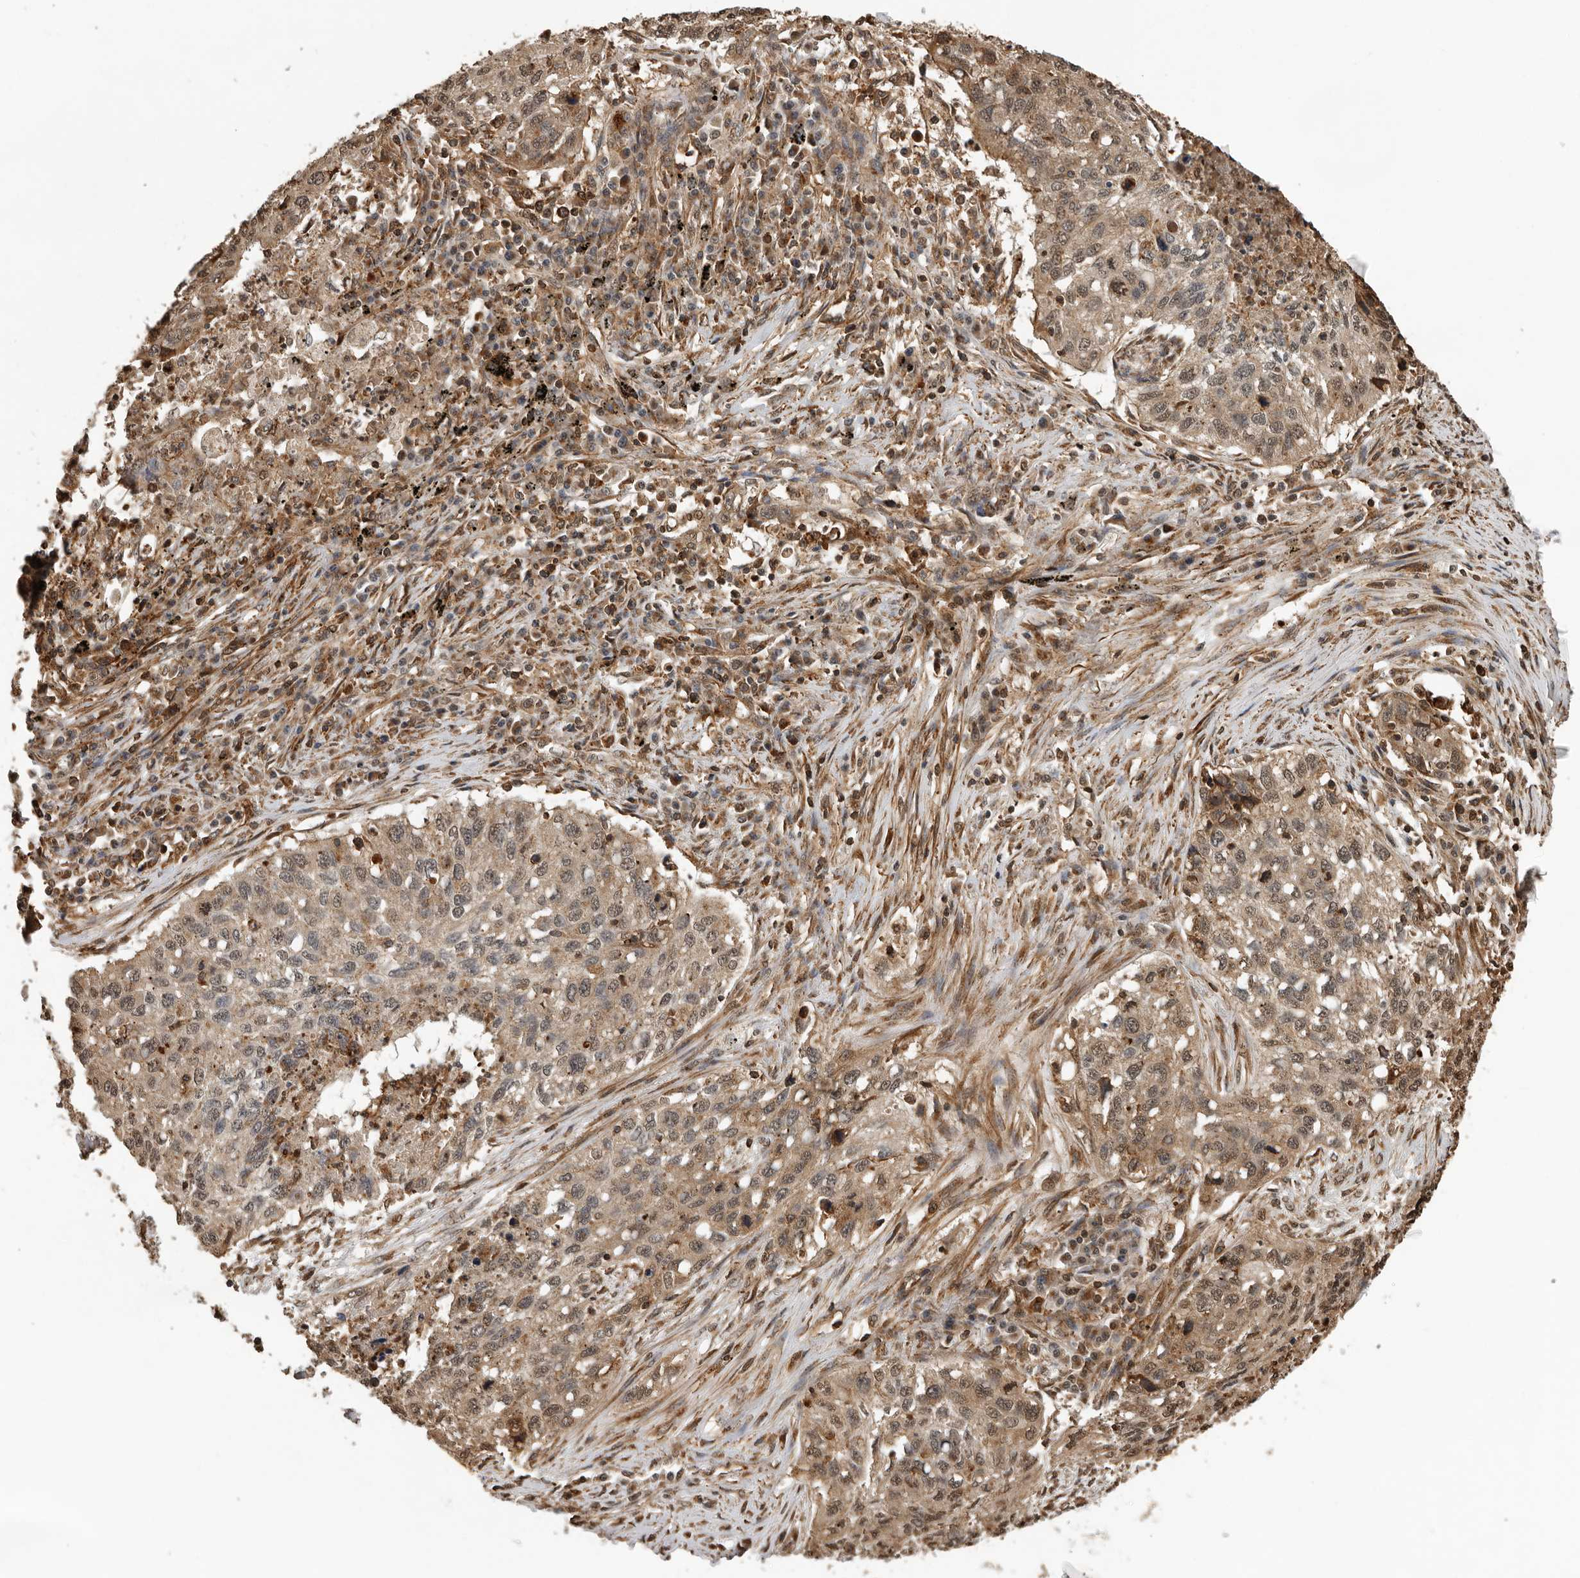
{"staining": {"intensity": "moderate", "quantity": ">75%", "location": "cytoplasmic/membranous"}, "tissue": "lung cancer", "cell_type": "Tumor cells", "image_type": "cancer", "snomed": [{"axis": "morphology", "description": "Squamous cell carcinoma, NOS"}, {"axis": "topography", "description": "Lung"}], "caption": "DAB immunohistochemical staining of lung squamous cell carcinoma exhibits moderate cytoplasmic/membranous protein expression in about >75% of tumor cells. The staining was performed using DAB to visualize the protein expression in brown, while the nuclei were stained in blue with hematoxylin (Magnification: 20x).", "gene": "RNF157", "patient": {"sex": "female", "age": 63}}